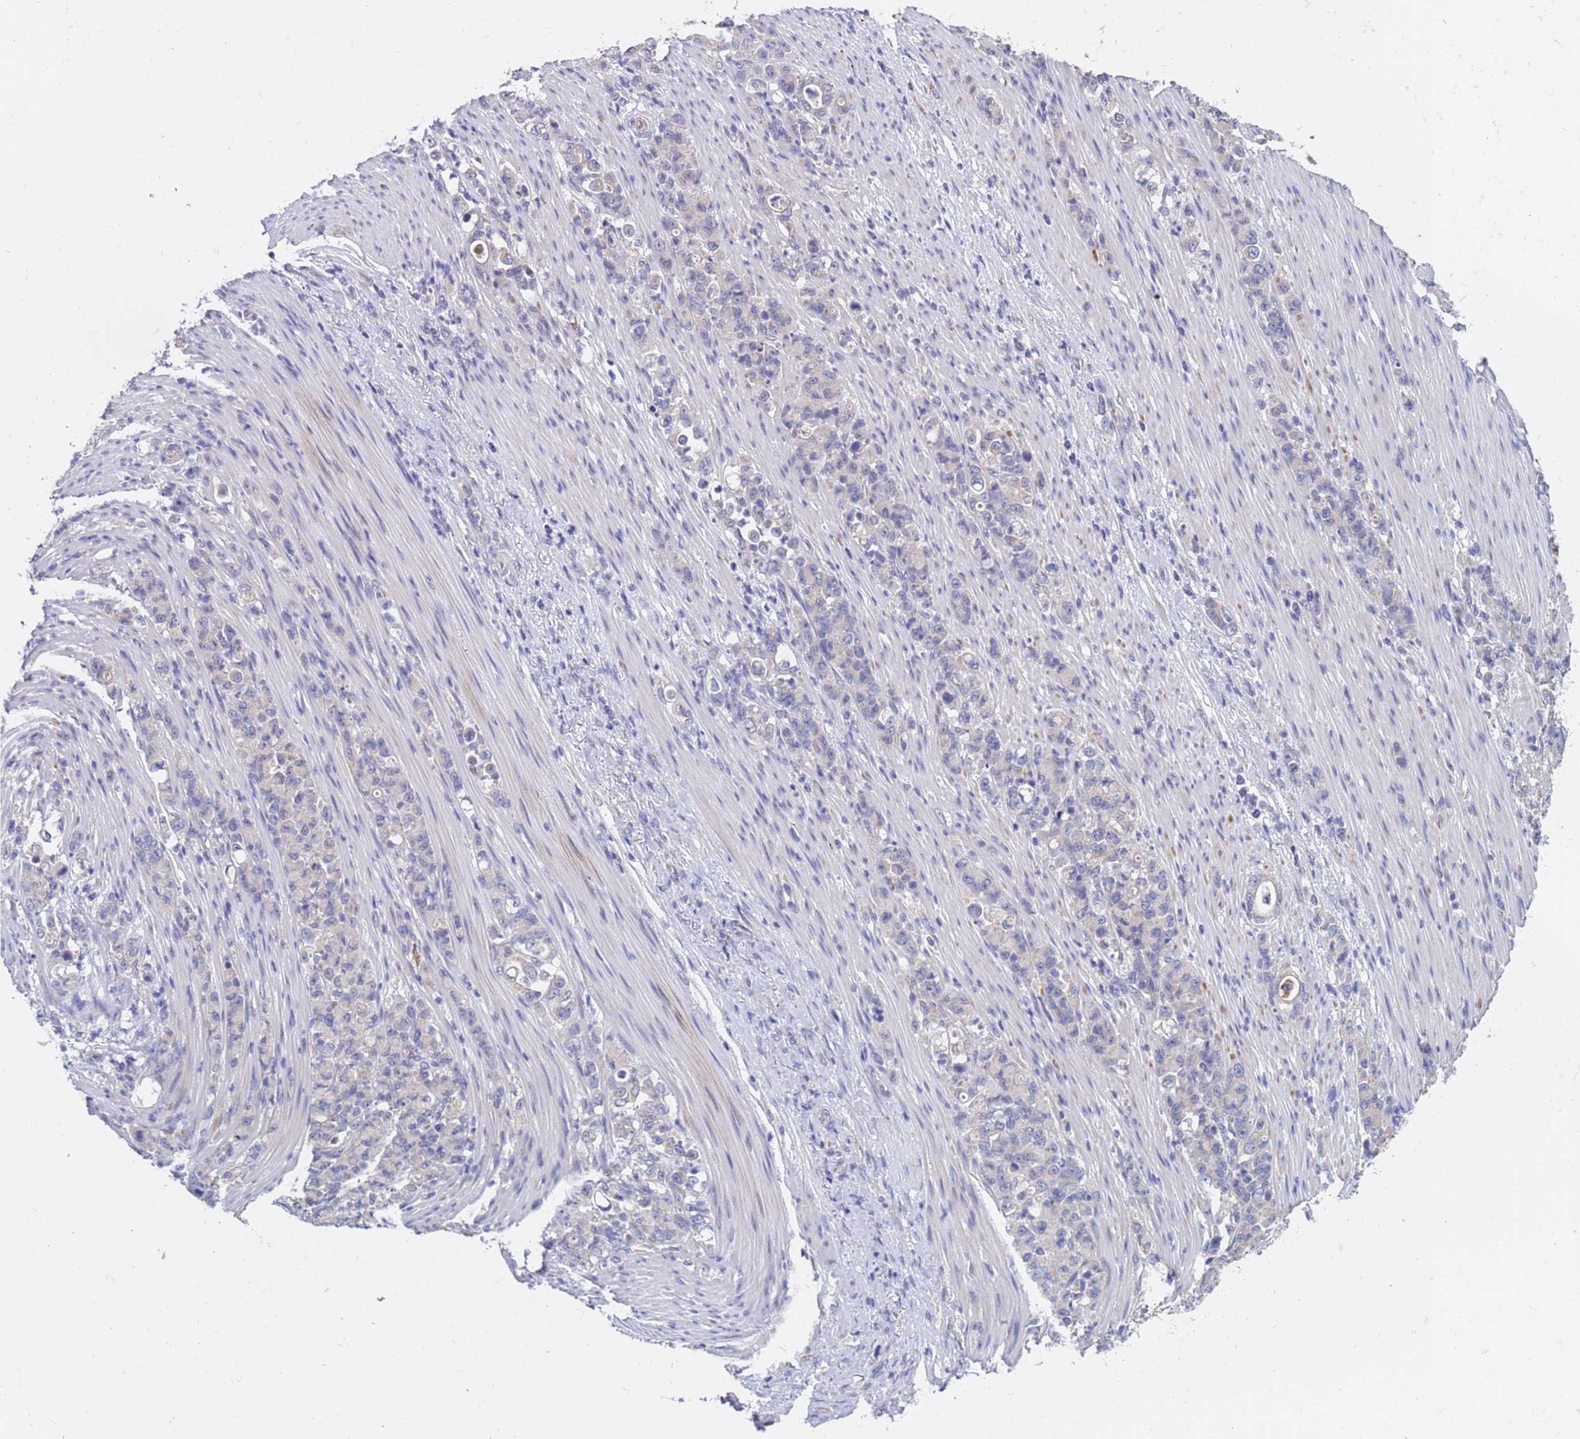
{"staining": {"intensity": "negative", "quantity": "none", "location": "none"}, "tissue": "stomach cancer", "cell_type": "Tumor cells", "image_type": "cancer", "snomed": [{"axis": "morphology", "description": "Normal tissue, NOS"}, {"axis": "morphology", "description": "Adenocarcinoma, NOS"}, {"axis": "topography", "description": "Stomach"}], "caption": "Stomach cancer was stained to show a protein in brown. There is no significant positivity in tumor cells.", "gene": "IHO1", "patient": {"sex": "female", "age": 79}}